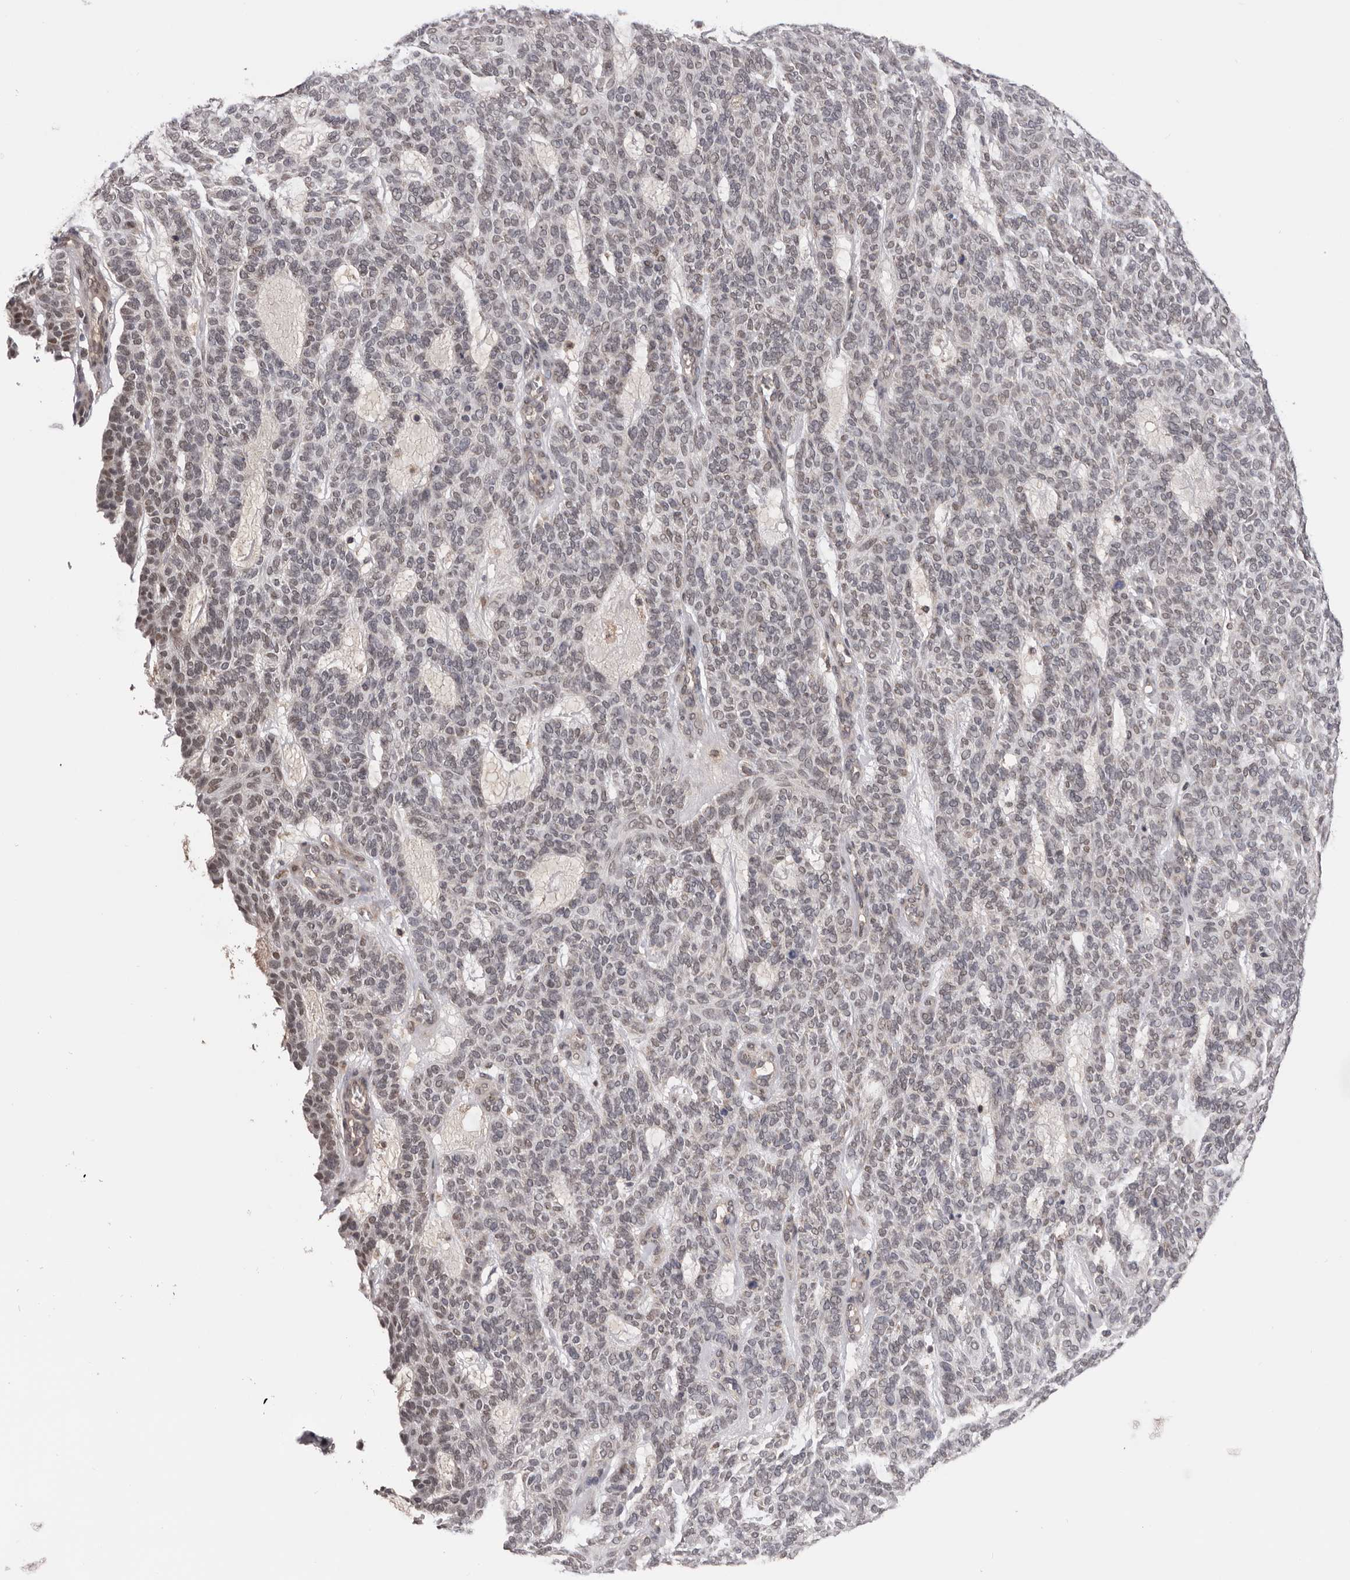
{"staining": {"intensity": "weak", "quantity": "<25%", "location": "nuclear"}, "tissue": "skin cancer", "cell_type": "Tumor cells", "image_type": "cancer", "snomed": [{"axis": "morphology", "description": "Squamous cell carcinoma, NOS"}, {"axis": "topography", "description": "Skin"}], "caption": "Immunohistochemistry (IHC) image of squamous cell carcinoma (skin) stained for a protein (brown), which shows no expression in tumor cells.", "gene": "MOGAT2", "patient": {"sex": "female", "age": 90}}